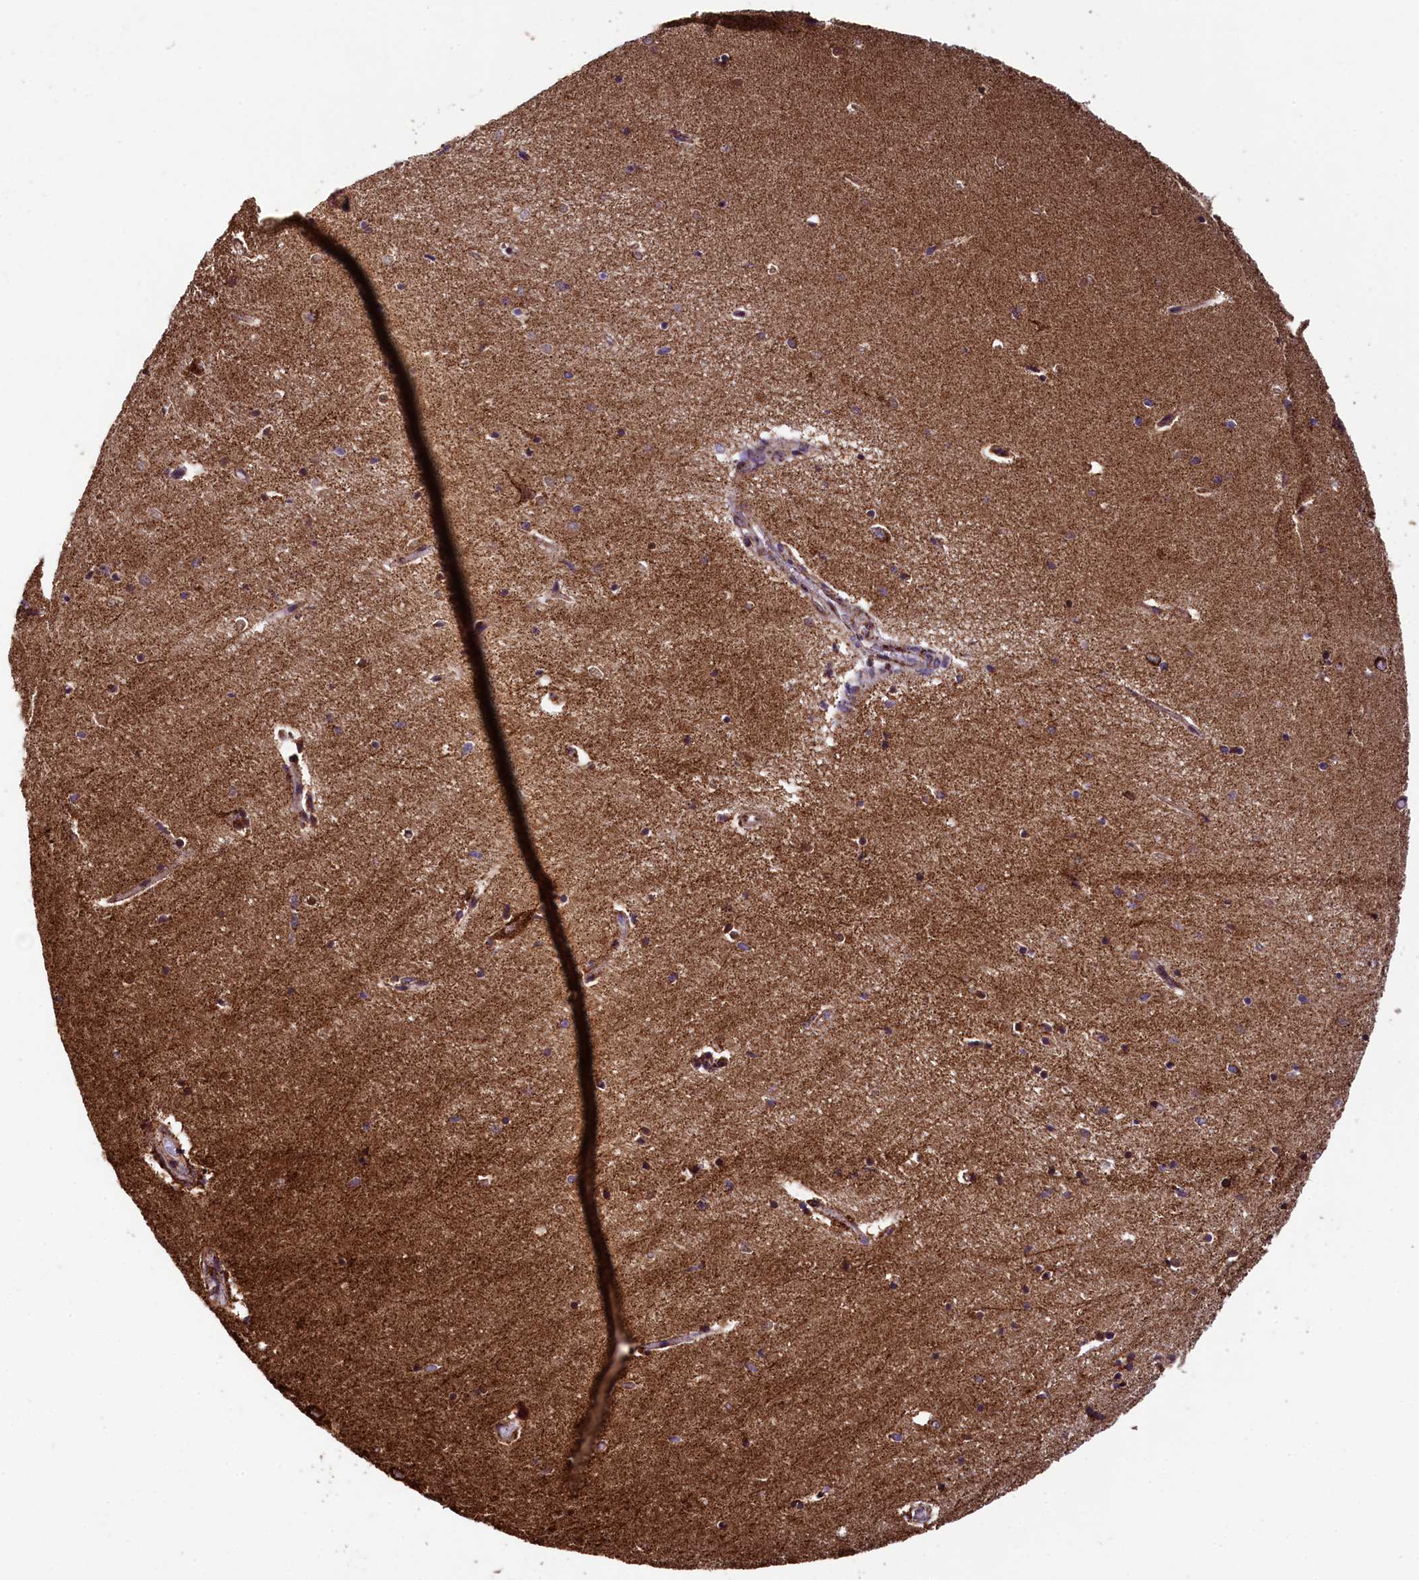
{"staining": {"intensity": "moderate", "quantity": "<25%", "location": "cytoplasmic/membranous"}, "tissue": "hippocampus", "cell_type": "Glial cells", "image_type": "normal", "snomed": [{"axis": "morphology", "description": "Normal tissue, NOS"}, {"axis": "topography", "description": "Hippocampus"}], "caption": "A photomicrograph of human hippocampus stained for a protein shows moderate cytoplasmic/membranous brown staining in glial cells.", "gene": "KLC2", "patient": {"sex": "female", "age": 64}}